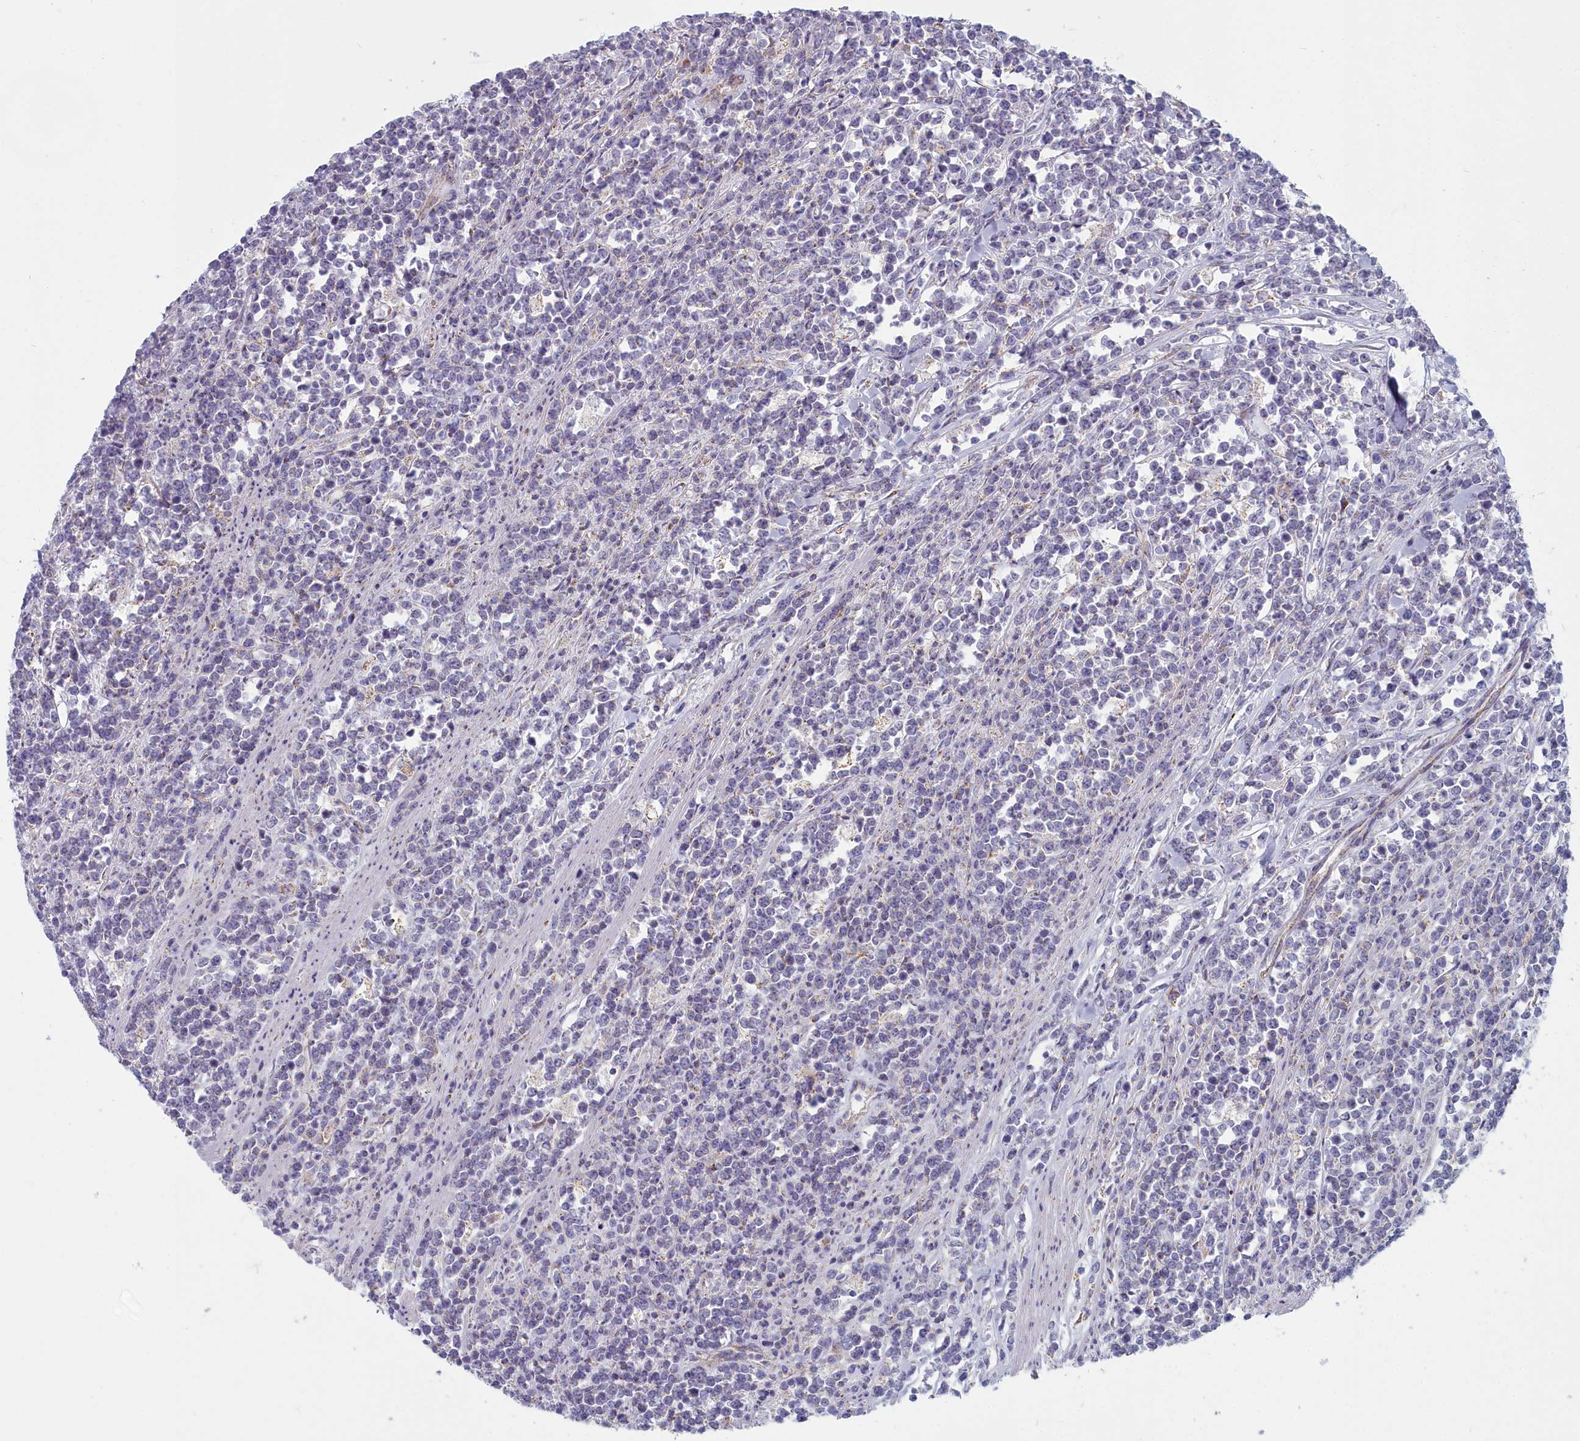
{"staining": {"intensity": "negative", "quantity": "none", "location": "none"}, "tissue": "lymphoma", "cell_type": "Tumor cells", "image_type": "cancer", "snomed": [{"axis": "morphology", "description": "Malignant lymphoma, non-Hodgkin's type, High grade"}, {"axis": "topography", "description": "Small intestine"}], "caption": "IHC photomicrograph of neoplastic tissue: lymphoma stained with DAB reveals no significant protein positivity in tumor cells.", "gene": "INSYN2A", "patient": {"sex": "male", "age": 8}}